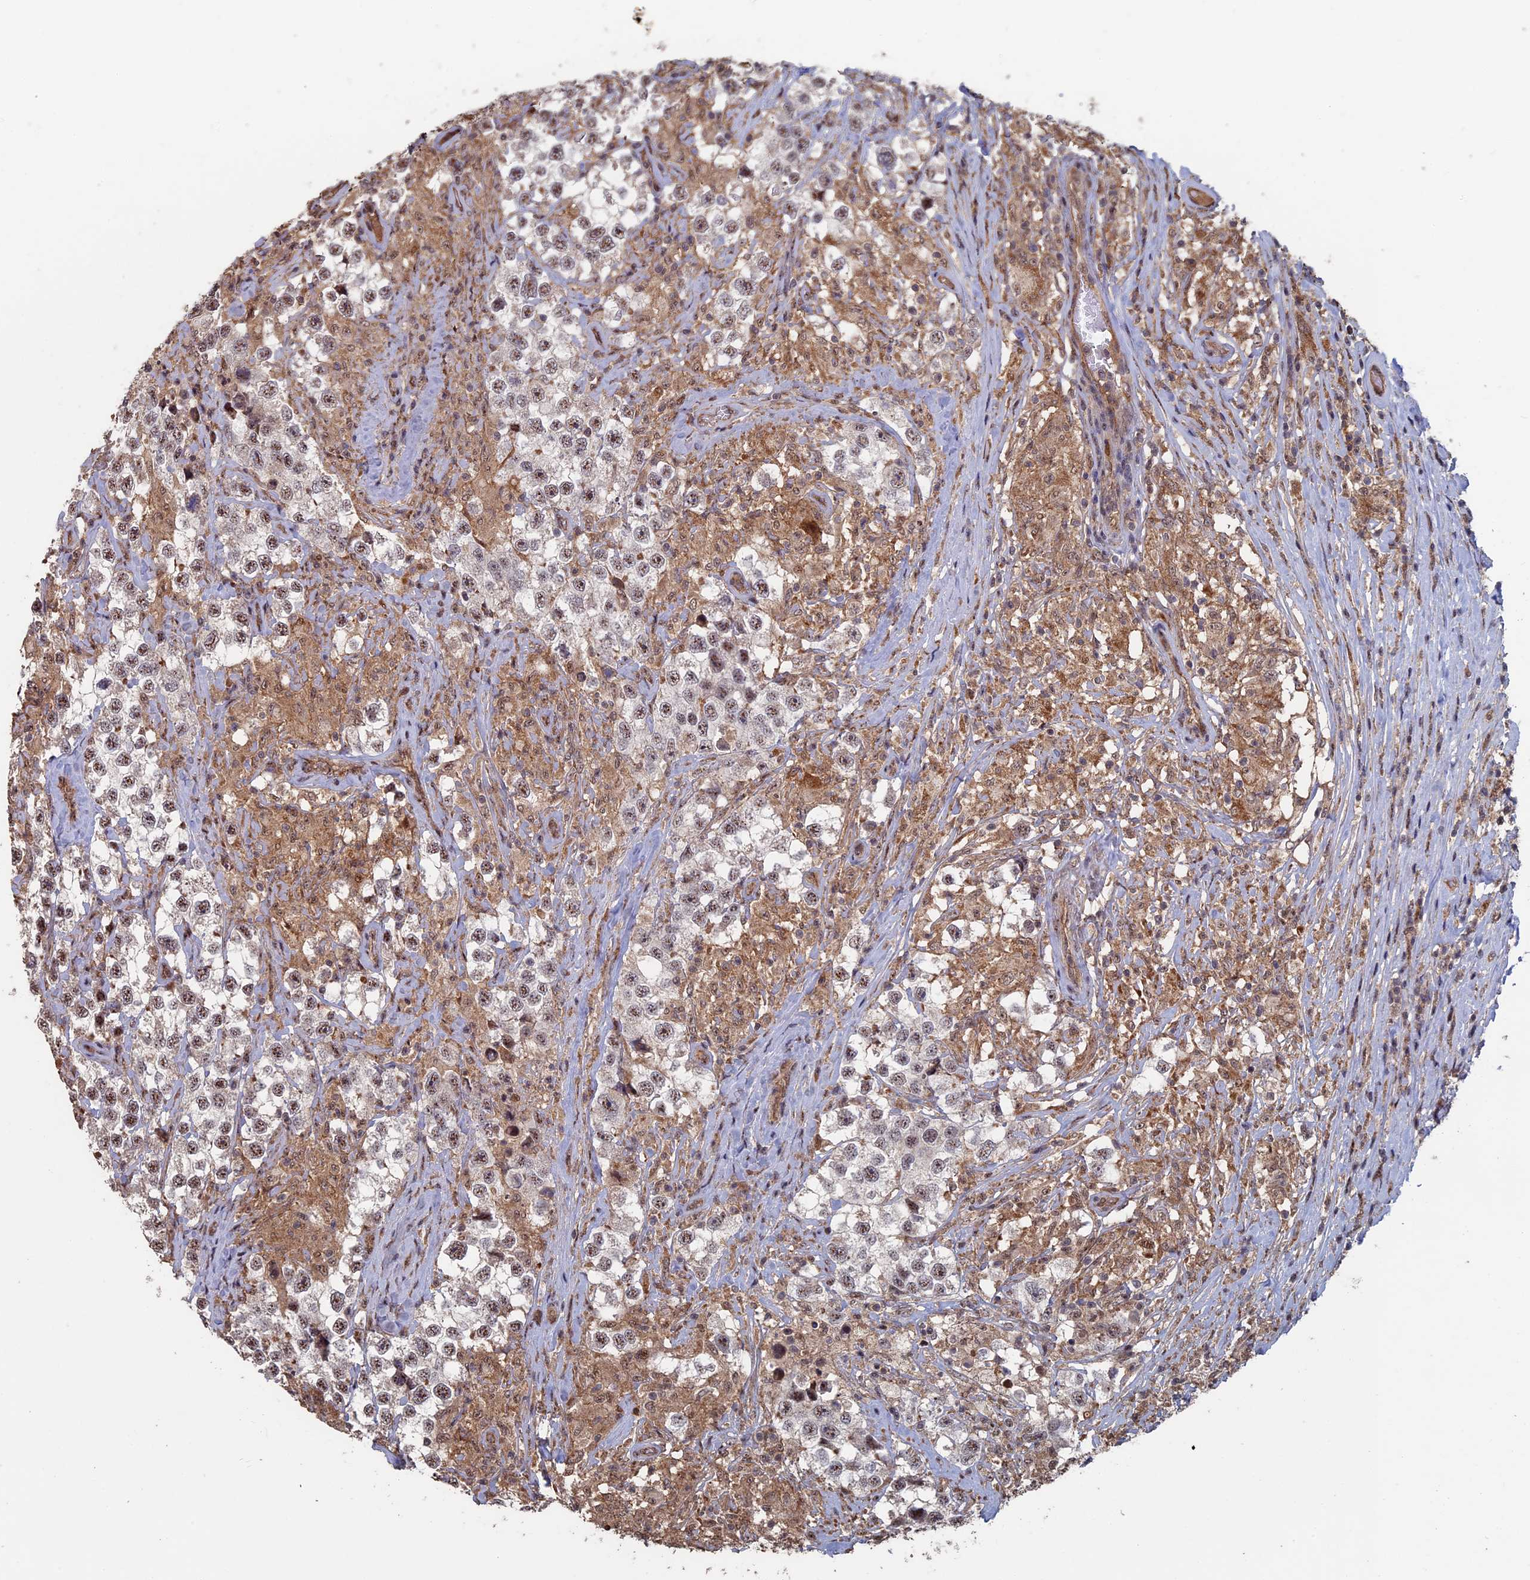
{"staining": {"intensity": "weak", "quantity": ">75%", "location": "nuclear"}, "tissue": "testis cancer", "cell_type": "Tumor cells", "image_type": "cancer", "snomed": [{"axis": "morphology", "description": "Seminoma, NOS"}, {"axis": "topography", "description": "Testis"}], "caption": "Approximately >75% of tumor cells in seminoma (testis) demonstrate weak nuclear protein expression as visualized by brown immunohistochemical staining.", "gene": "KIAA1328", "patient": {"sex": "male", "age": 46}}